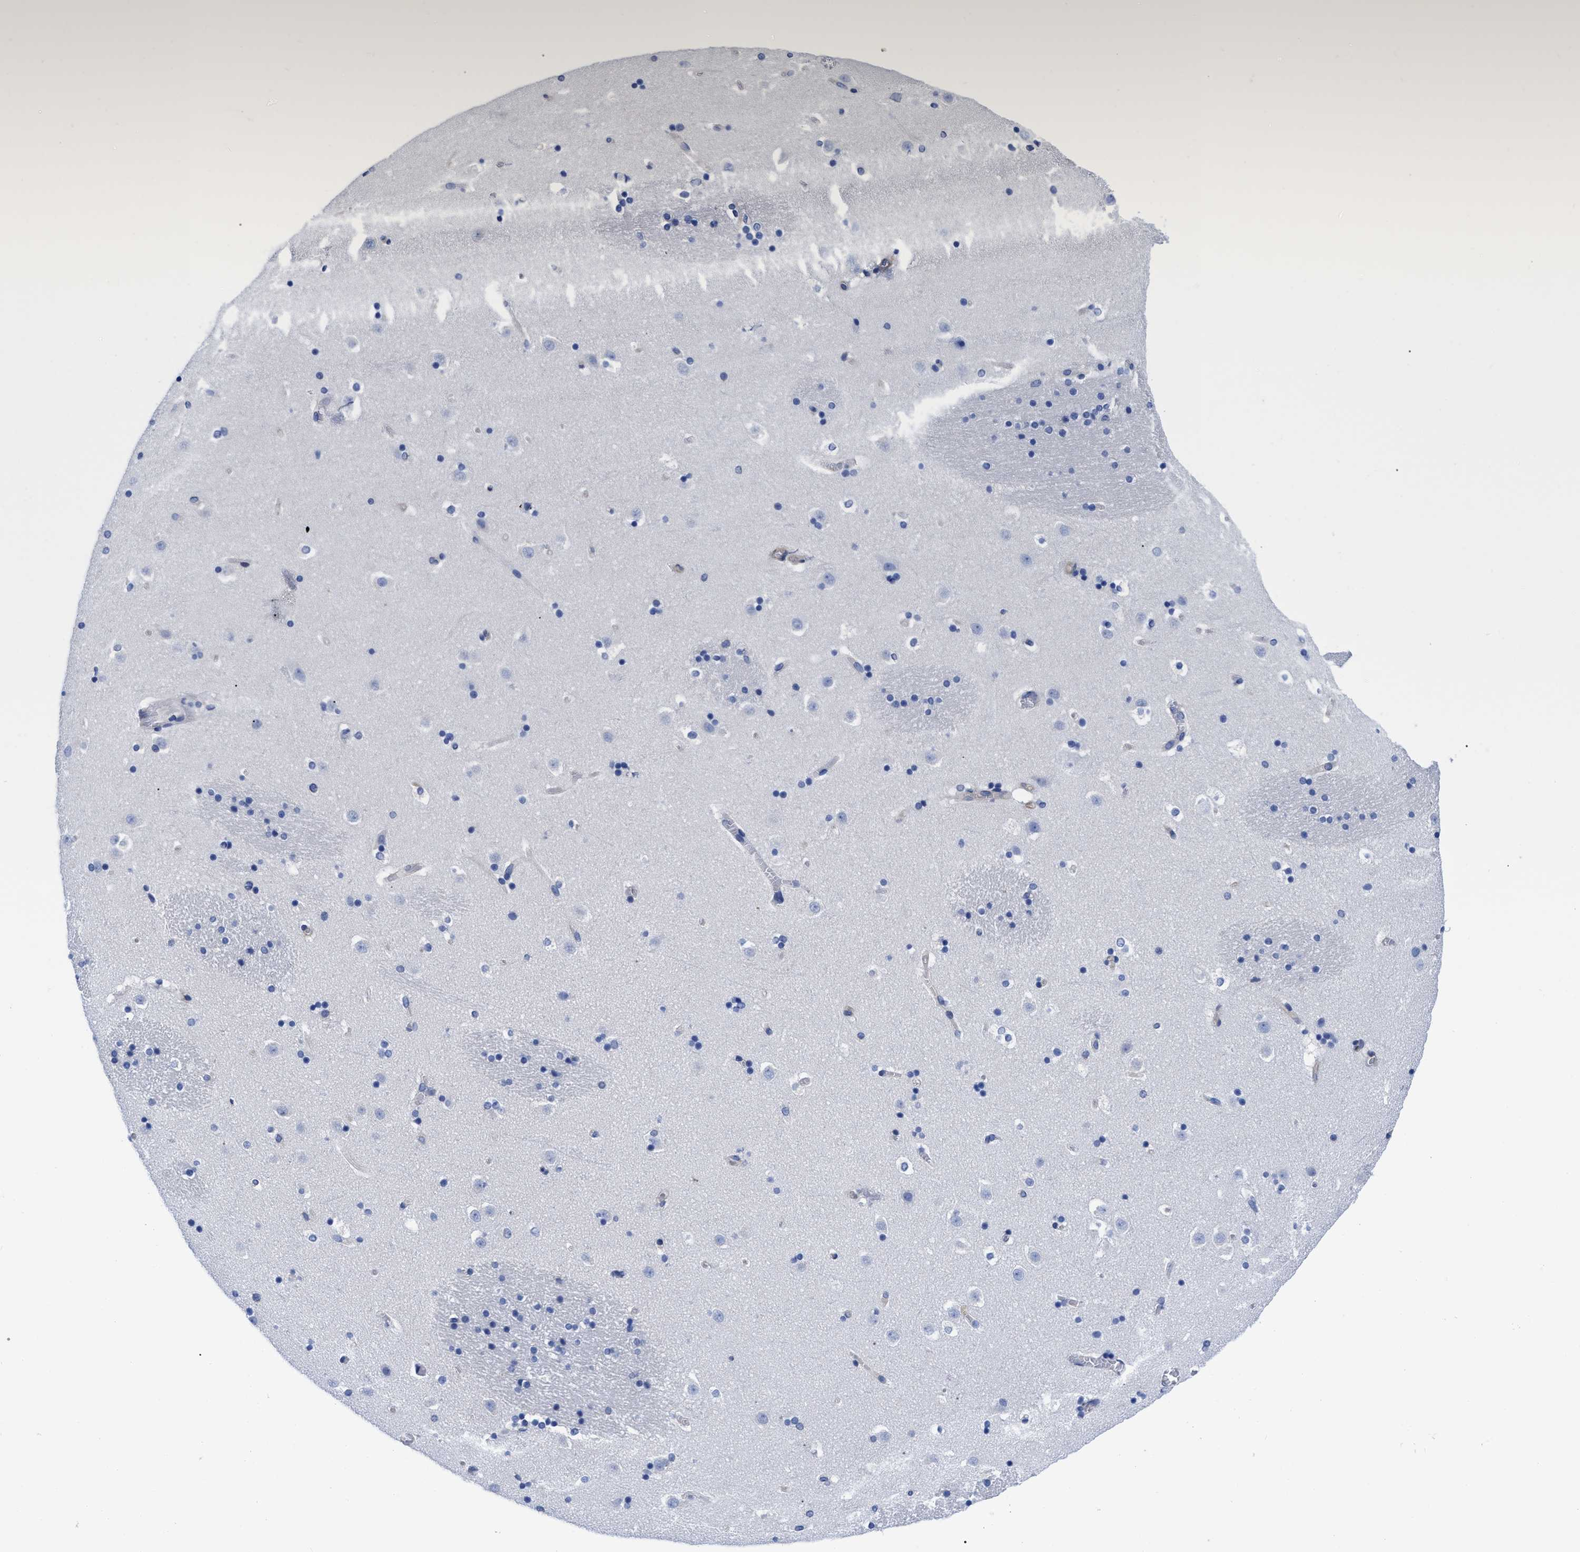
{"staining": {"intensity": "negative", "quantity": "none", "location": "none"}, "tissue": "caudate", "cell_type": "Glial cells", "image_type": "normal", "snomed": [{"axis": "morphology", "description": "Normal tissue, NOS"}, {"axis": "topography", "description": "Lateral ventricle wall"}], "caption": "A high-resolution photomicrograph shows immunohistochemistry (IHC) staining of benign caudate, which shows no significant staining in glial cells.", "gene": "IRAG2", "patient": {"sex": "male", "age": 45}}